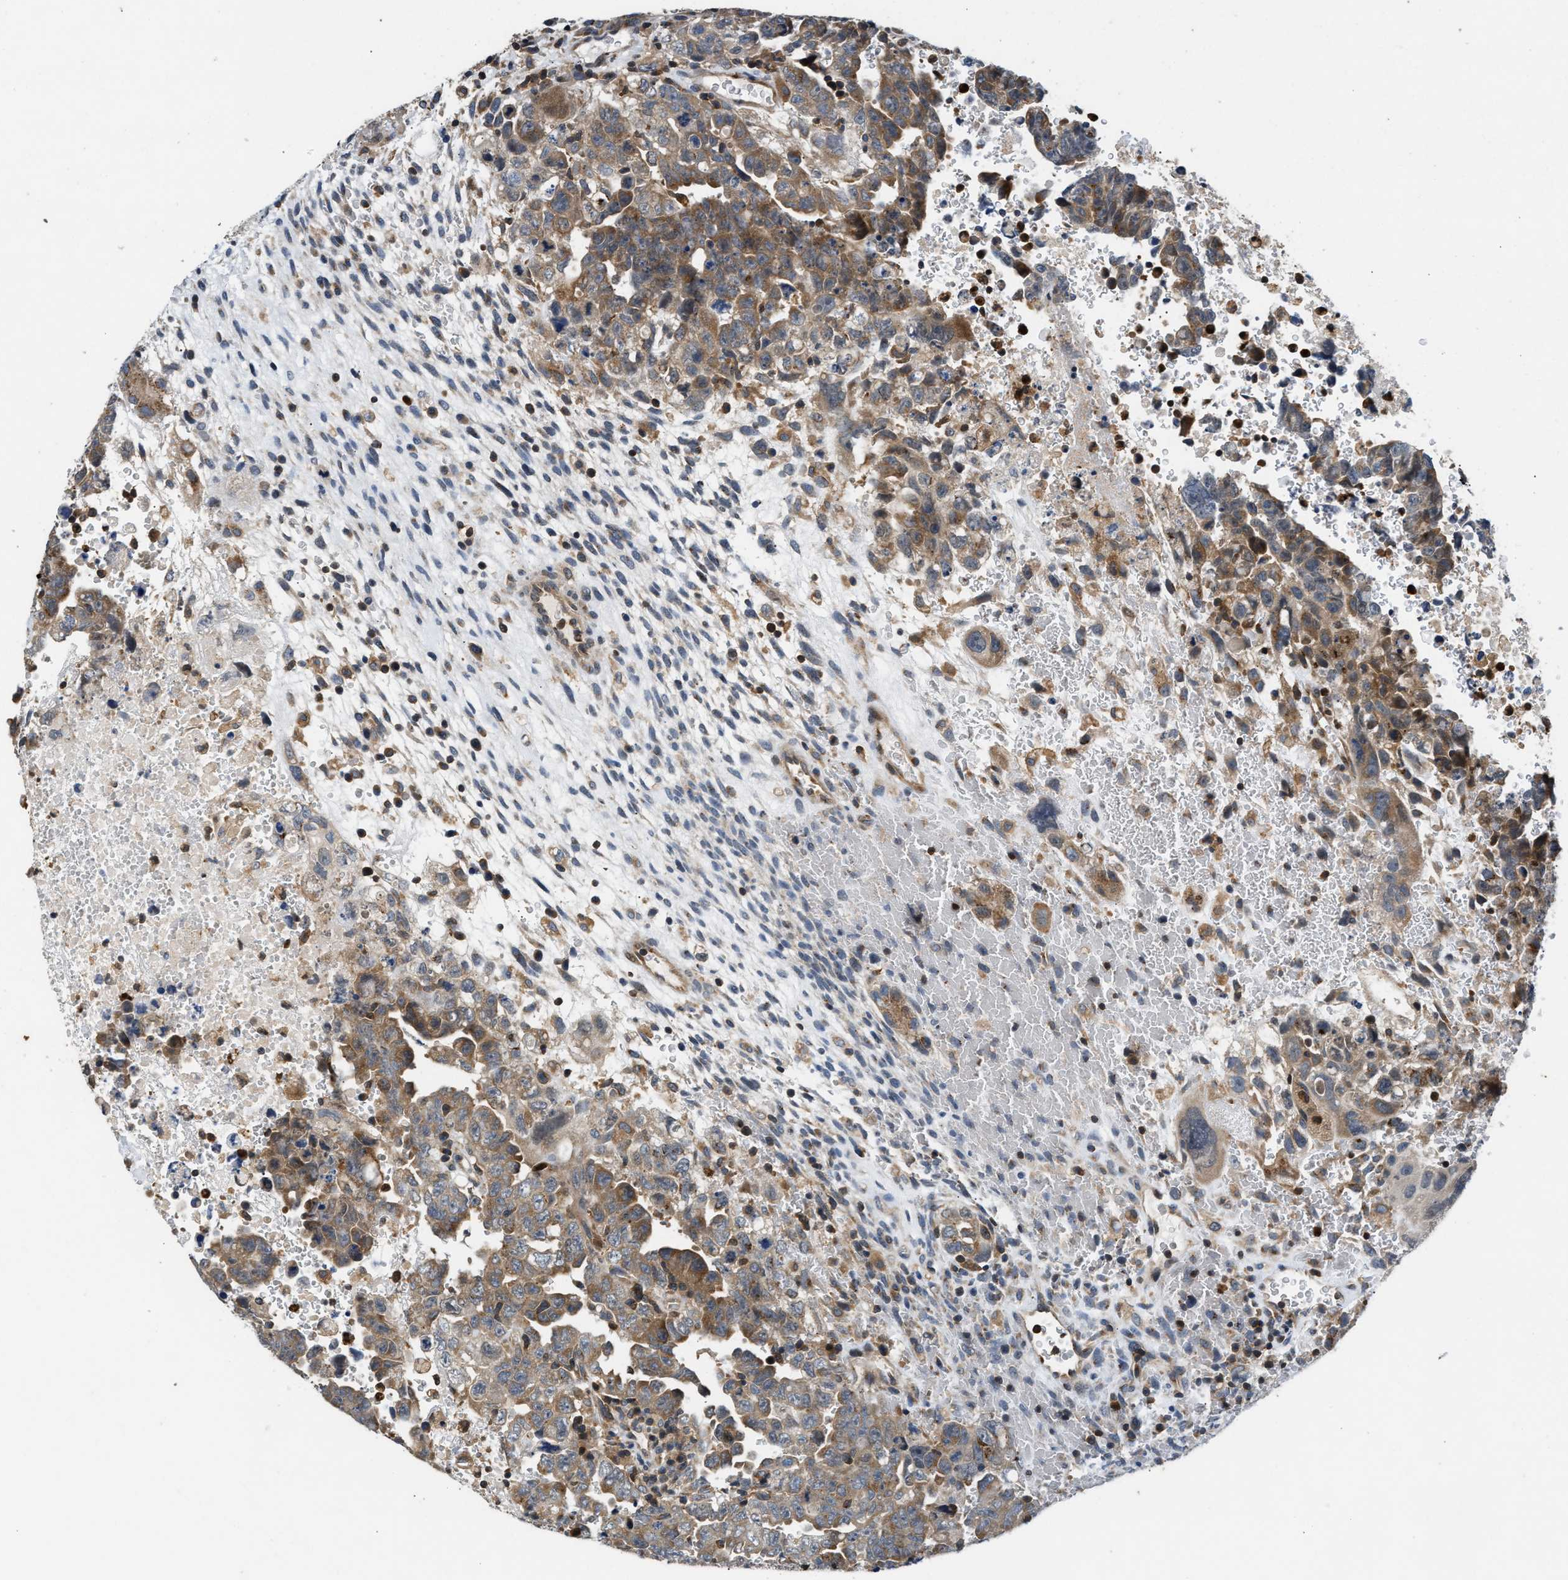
{"staining": {"intensity": "moderate", "quantity": ">75%", "location": "cytoplasmic/membranous"}, "tissue": "testis cancer", "cell_type": "Tumor cells", "image_type": "cancer", "snomed": [{"axis": "morphology", "description": "Carcinoma, Embryonal, NOS"}, {"axis": "topography", "description": "Testis"}], "caption": "Protein expression analysis of human testis cancer reveals moderate cytoplasmic/membranous expression in about >75% of tumor cells. (DAB = brown stain, brightfield microscopy at high magnification).", "gene": "CHUK", "patient": {"sex": "male", "age": 28}}